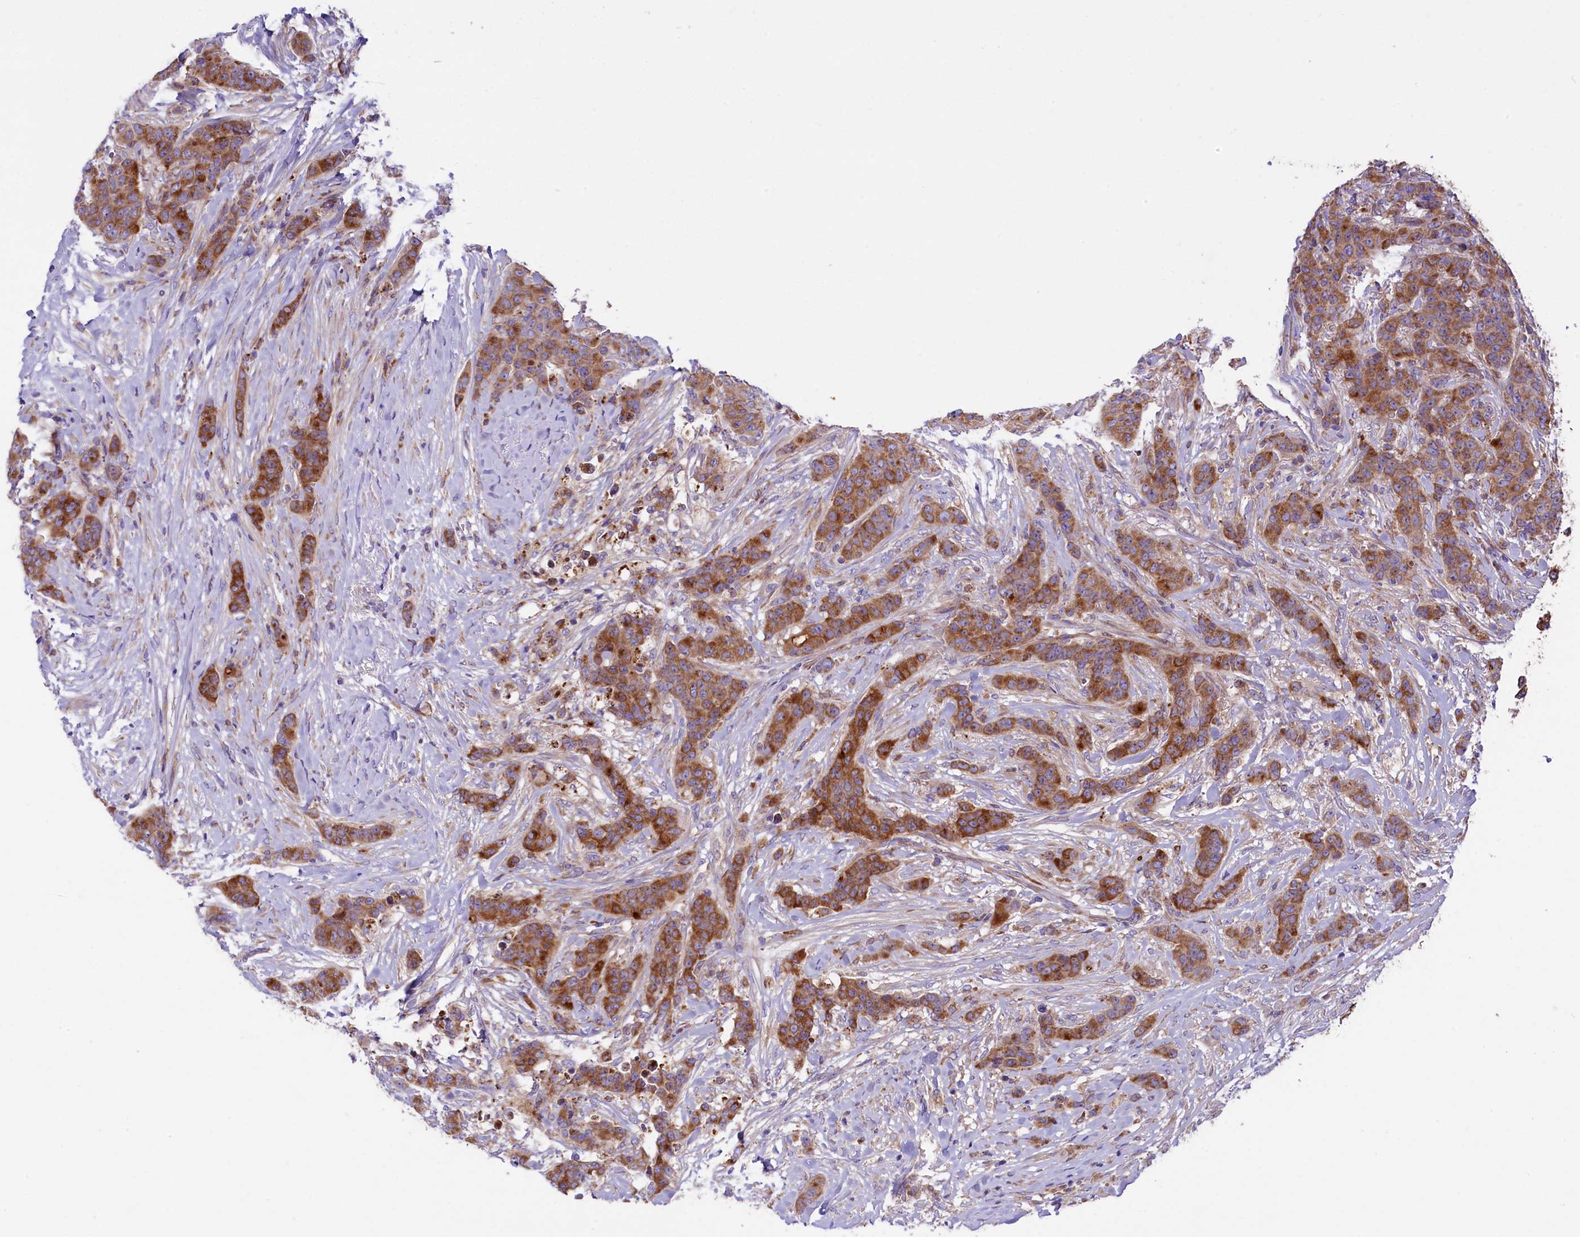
{"staining": {"intensity": "moderate", "quantity": ">75%", "location": "cytoplasmic/membranous"}, "tissue": "breast cancer", "cell_type": "Tumor cells", "image_type": "cancer", "snomed": [{"axis": "morphology", "description": "Duct carcinoma"}, {"axis": "topography", "description": "Breast"}], "caption": "Immunohistochemical staining of breast cancer displays medium levels of moderate cytoplasmic/membranous protein staining in about >75% of tumor cells. Ihc stains the protein in brown and the nuclei are stained blue.", "gene": "PTPRU", "patient": {"sex": "female", "age": 40}}